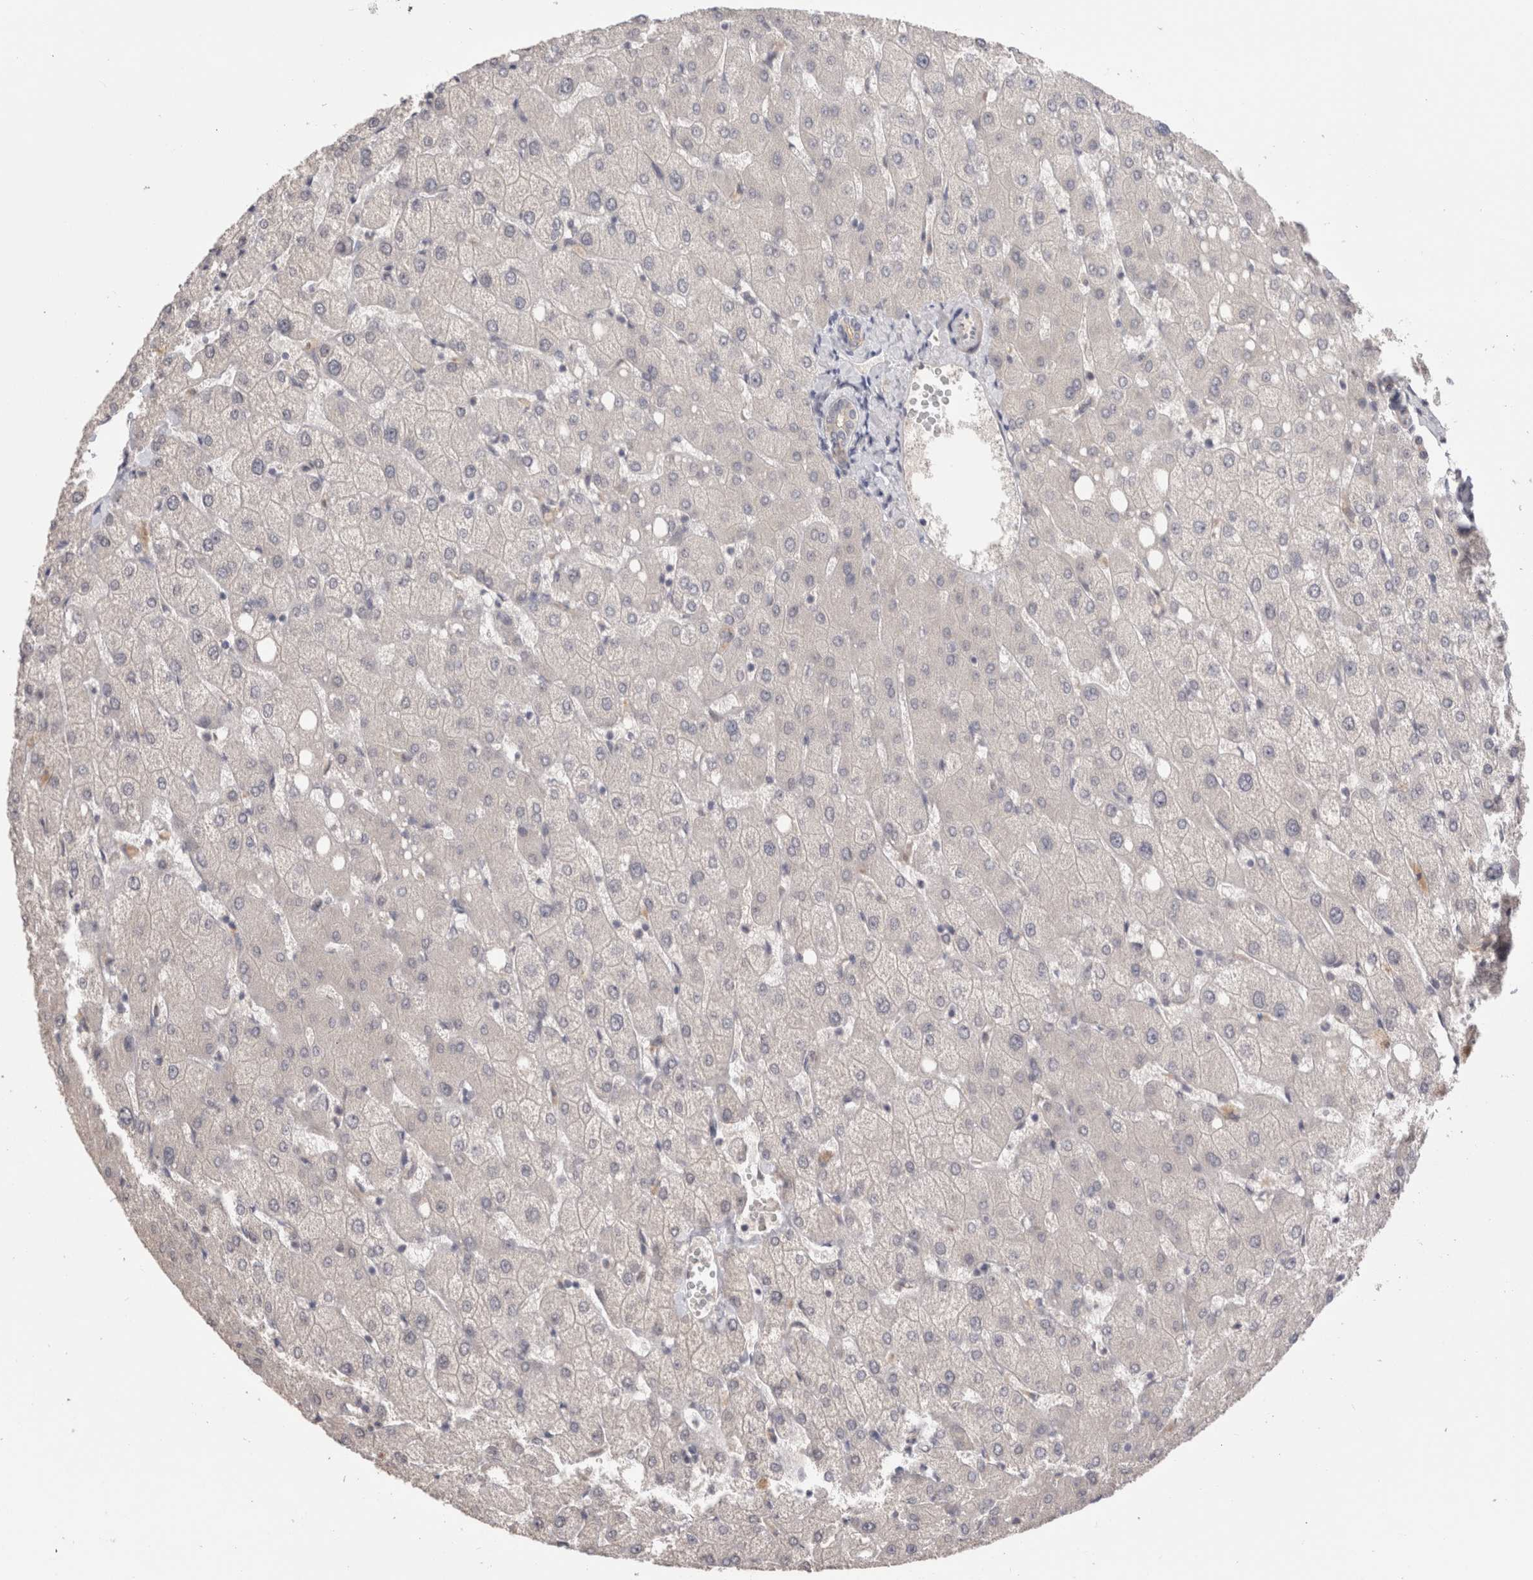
{"staining": {"intensity": "weak", "quantity": "<25%", "location": "cytoplasmic/membranous"}, "tissue": "liver", "cell_type": "Cholangiocytes", "image_type": "normal", "snomed": [{"axis": "morphology", "description": "Normal tissue, NOS"}, {"axis": "topography", "description": "Liver"}], "caption": "IHC histopathology image of benign human liver stained for a protein (brown), which reveals no positivity in cholangiocytes.", "gene": "CRYBG1", "patient": {"sex": "female", "age": 54}}